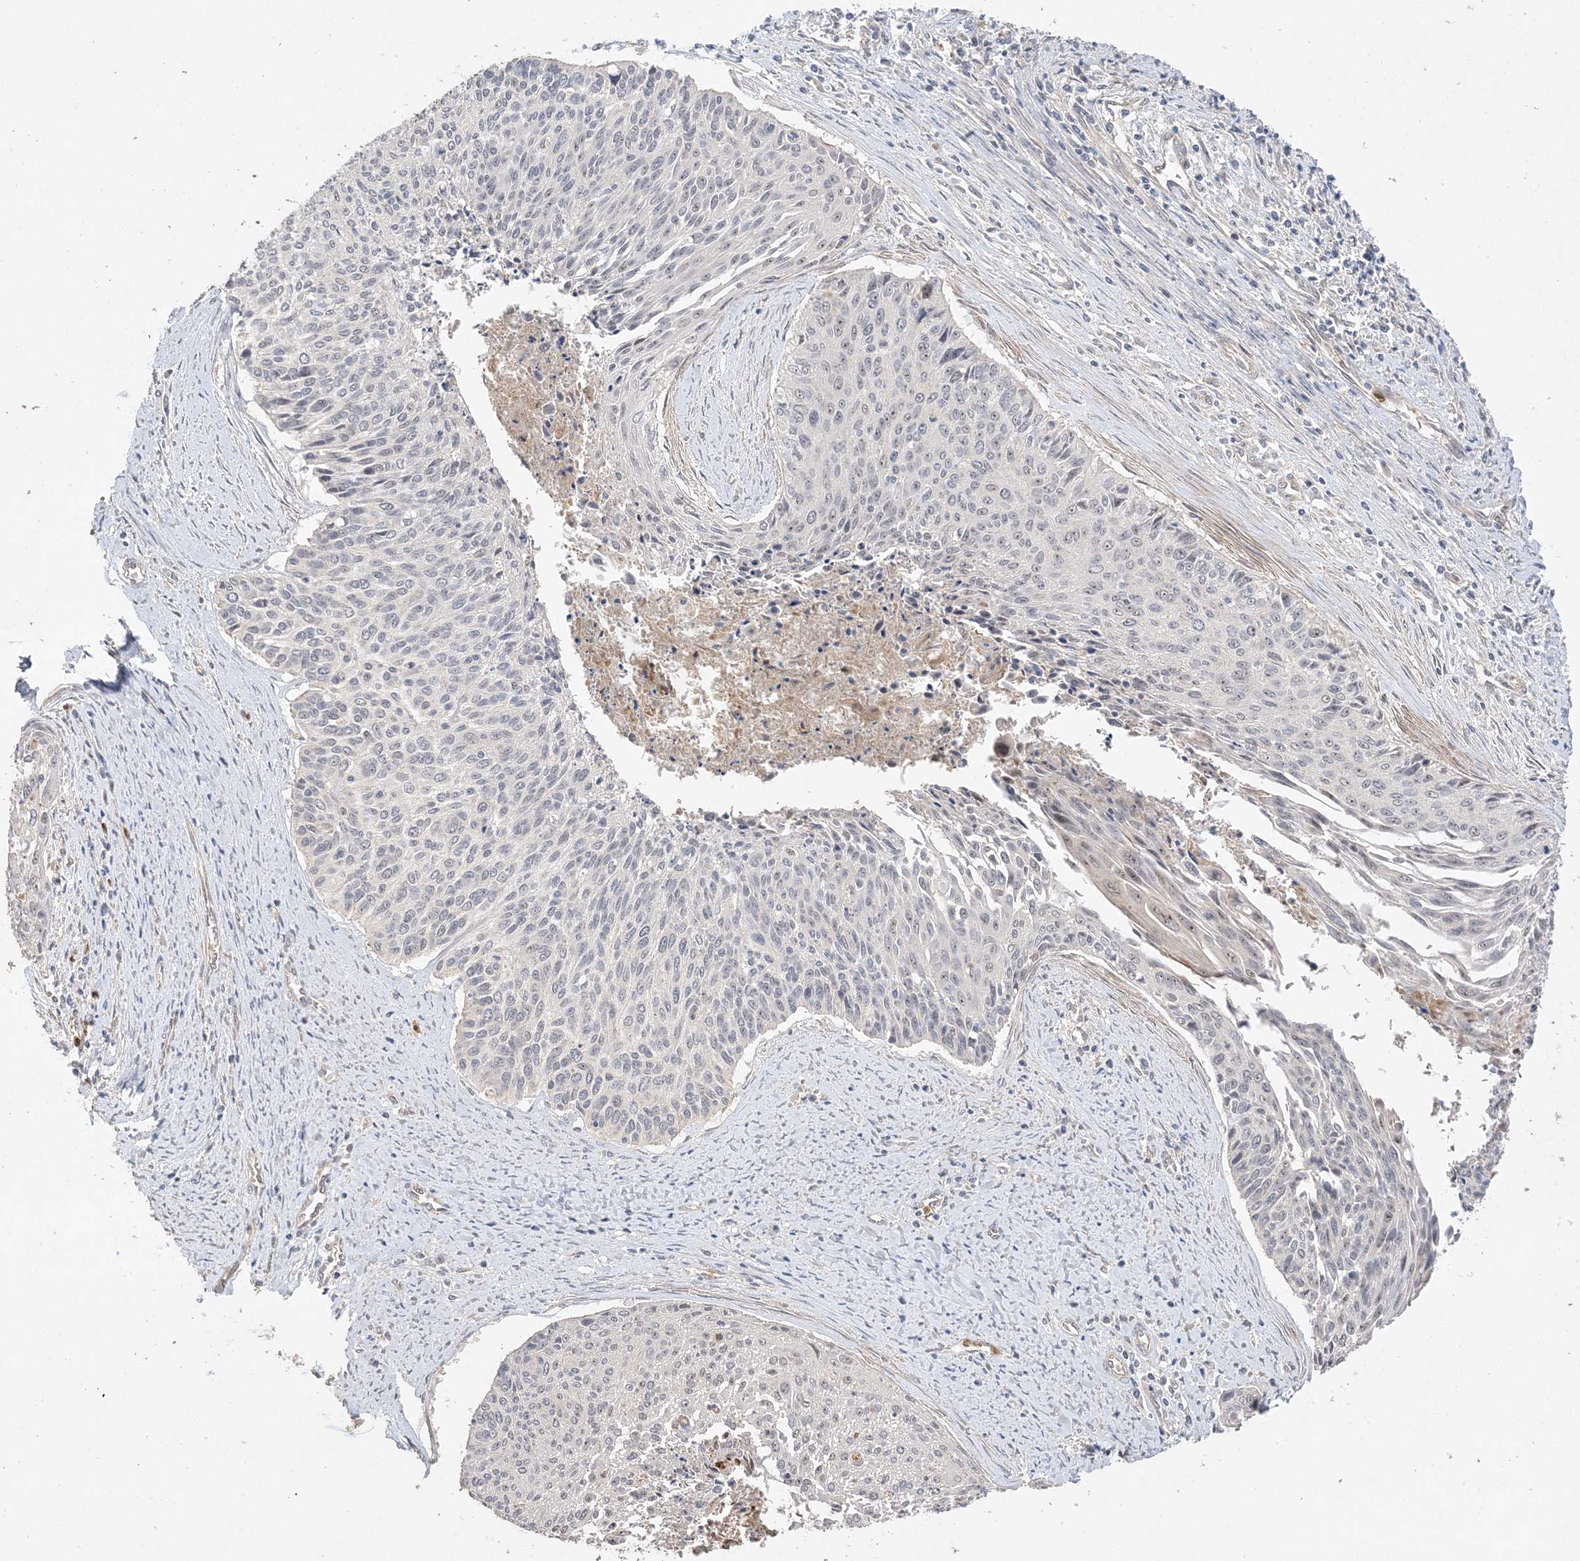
{"staining": {"intensity": "weak", "quantity": "<25%", "location": "nuclear"}, "tissue": "cervical cancer", "cell_type": "Tumor cells", "image_type": "cancer", "snomed": [{"axis": "morphology", "description": "Squamous cell carcinoma, NOS"}, {"axis": "topography", "description": "Cervix"}], "caption": "This is an immunohistochemistry photomicrograph of cervical cancer. There is no positivity in tumor cells.", "gene": "DDX18", "patient": {"sex": "female", "age": 55}}